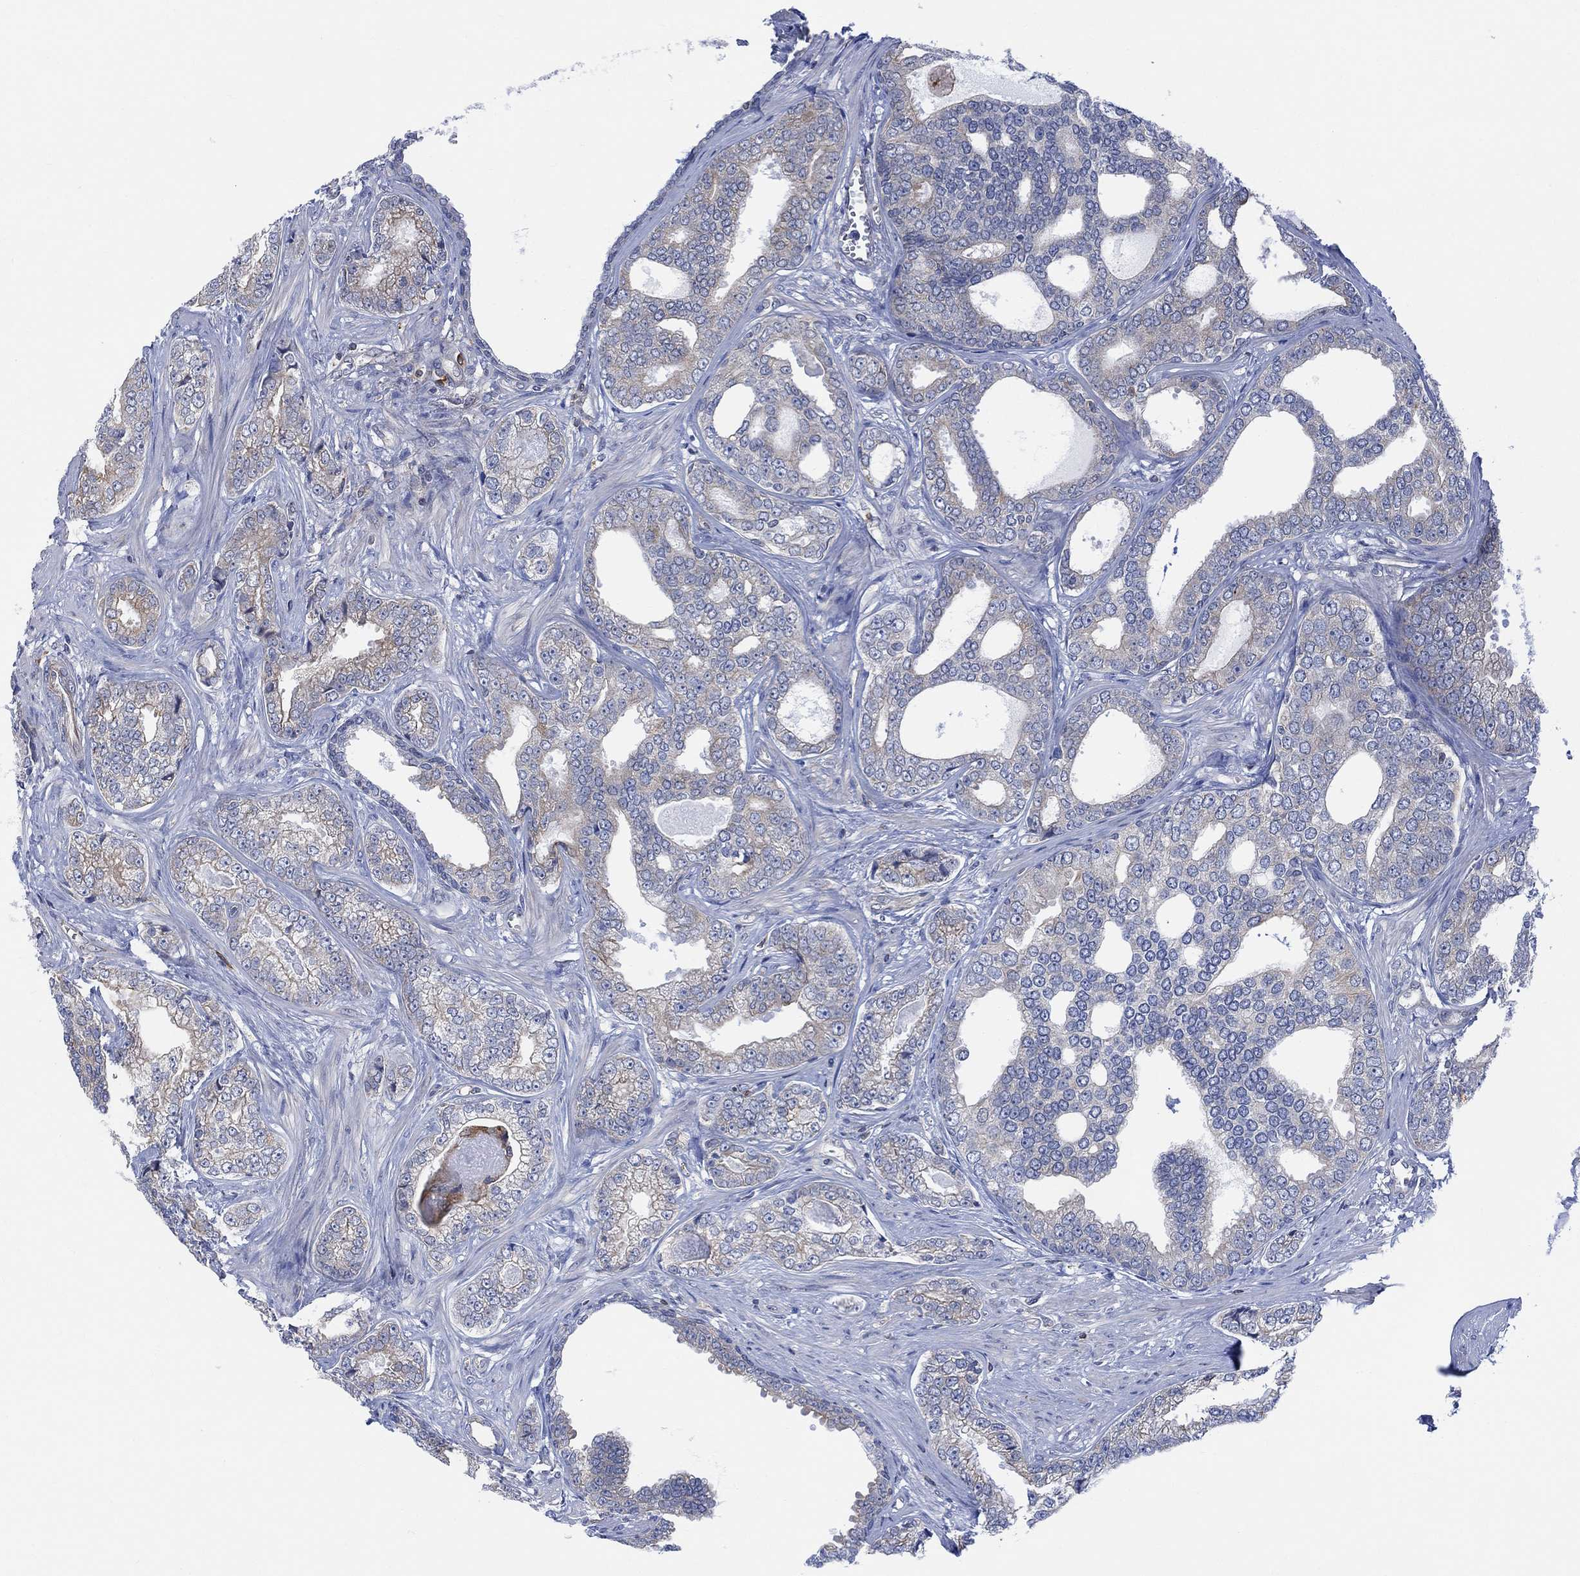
{"staining": {"intensity": "weak", "quantity": "<25%", "location": "cytoplasmic/membranous"}, "tissue": "prostate cancer", "cell_type": "Tumor cells", "image_type": "cancer", "snomed": [{"axis": "morphology", "description": "Adenocarcinoma, NOS"}, {"axis": "topography", "description": "Prostate"}], "caption": "Prostate cancer (adenocarcinoma) was stained to show a protein in brown. There is no significant expression in tumor cells.", "gene": "GBP5", "patient": {"sex": "male", "age": 67}}